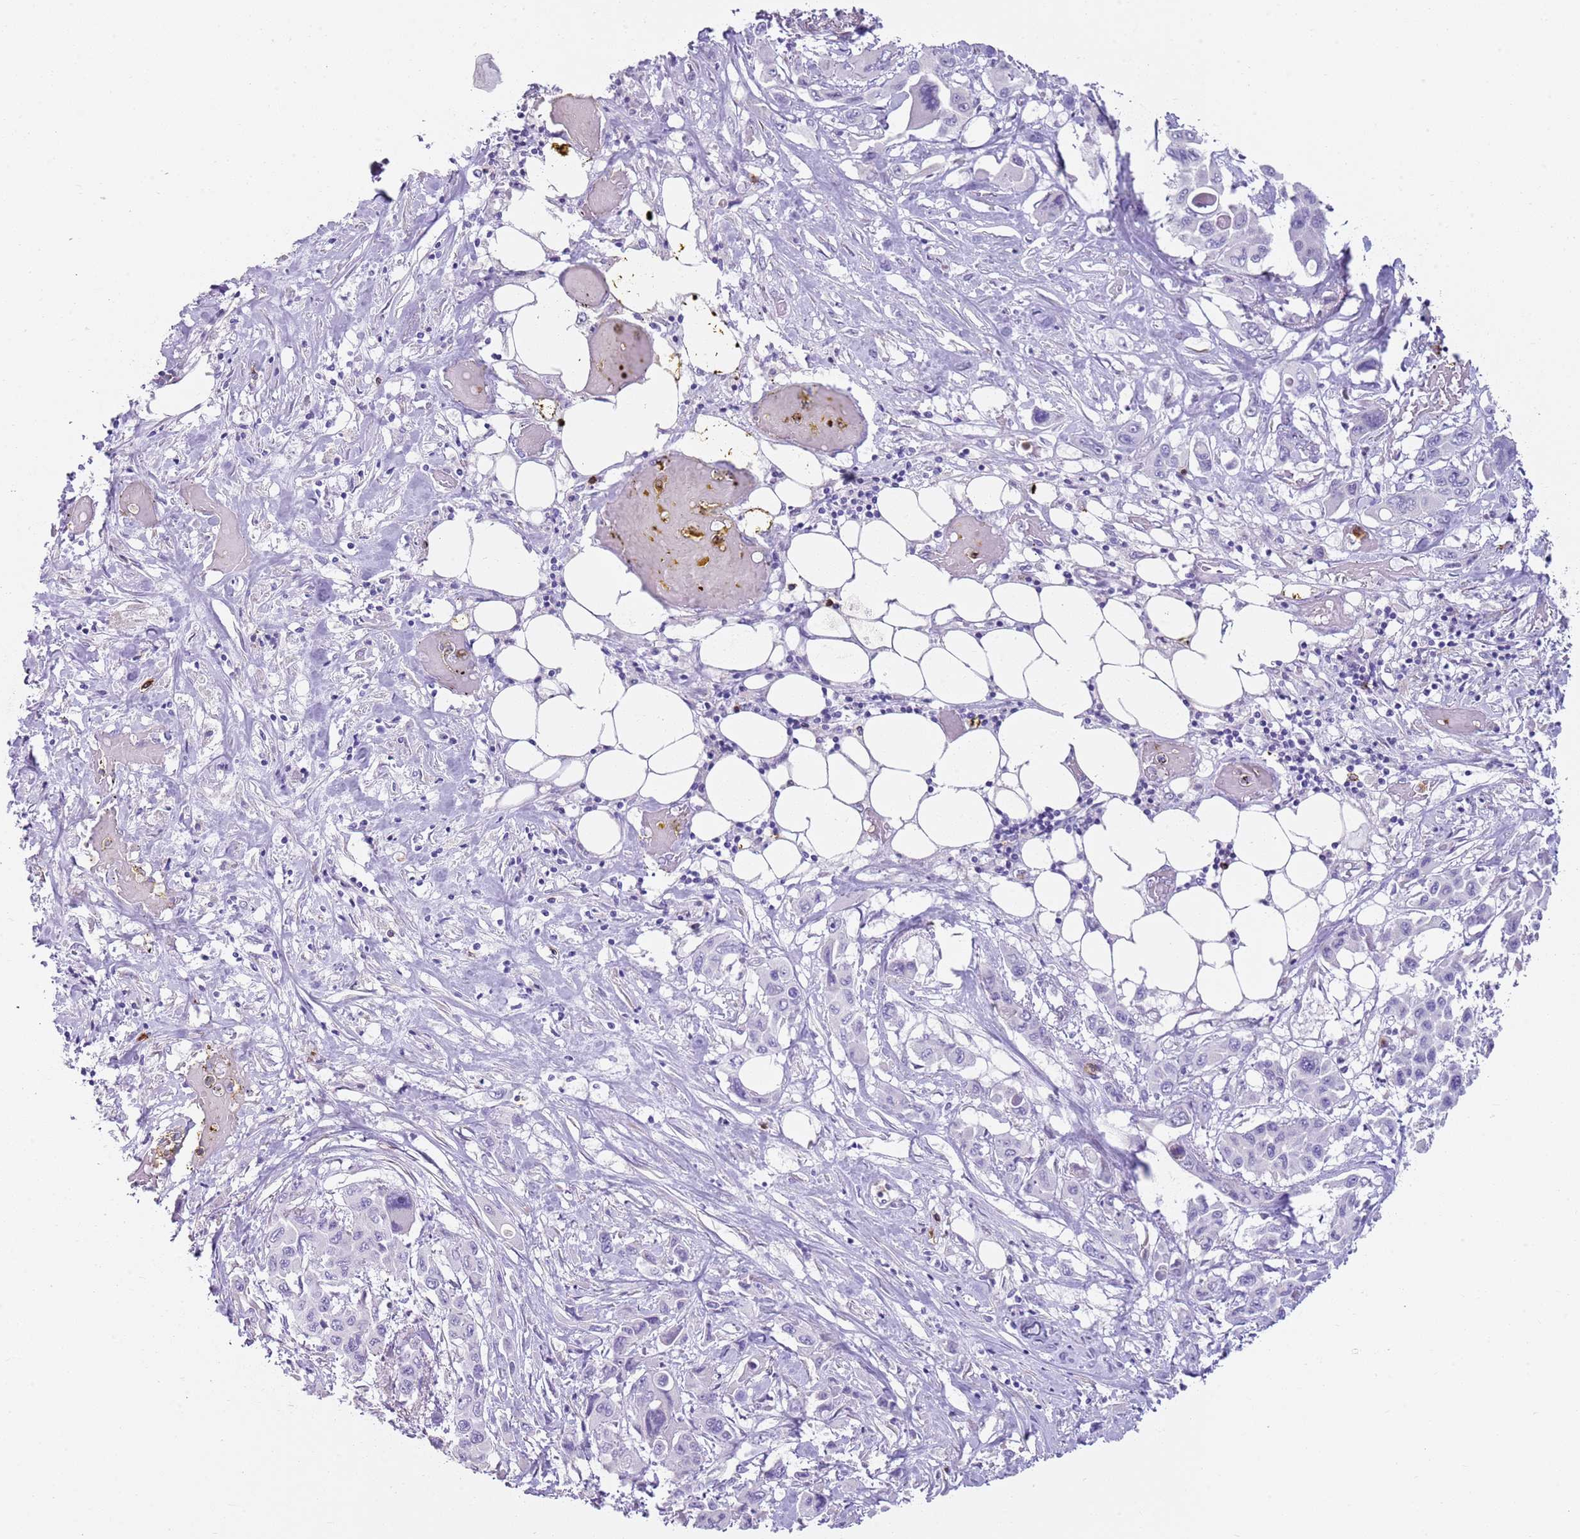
{"staining": {"intensity": "negative", "quantity": "none", "location": "none"}, "tissue": "pancreatic cancer", "cell_type": "Tumor cells", "image_type": "cancer", "snomed": [{"axis": "morphology", "description": "Adenocarcinoma, NOS"}, {"axis": "topography", "description": "Pancreas"}], "caption": "Tumor cells are negative for protein expression in human pancreatic adenocarcinoma.", "gene": "CD177", "patient": {"sex": "male", "age": 92}}